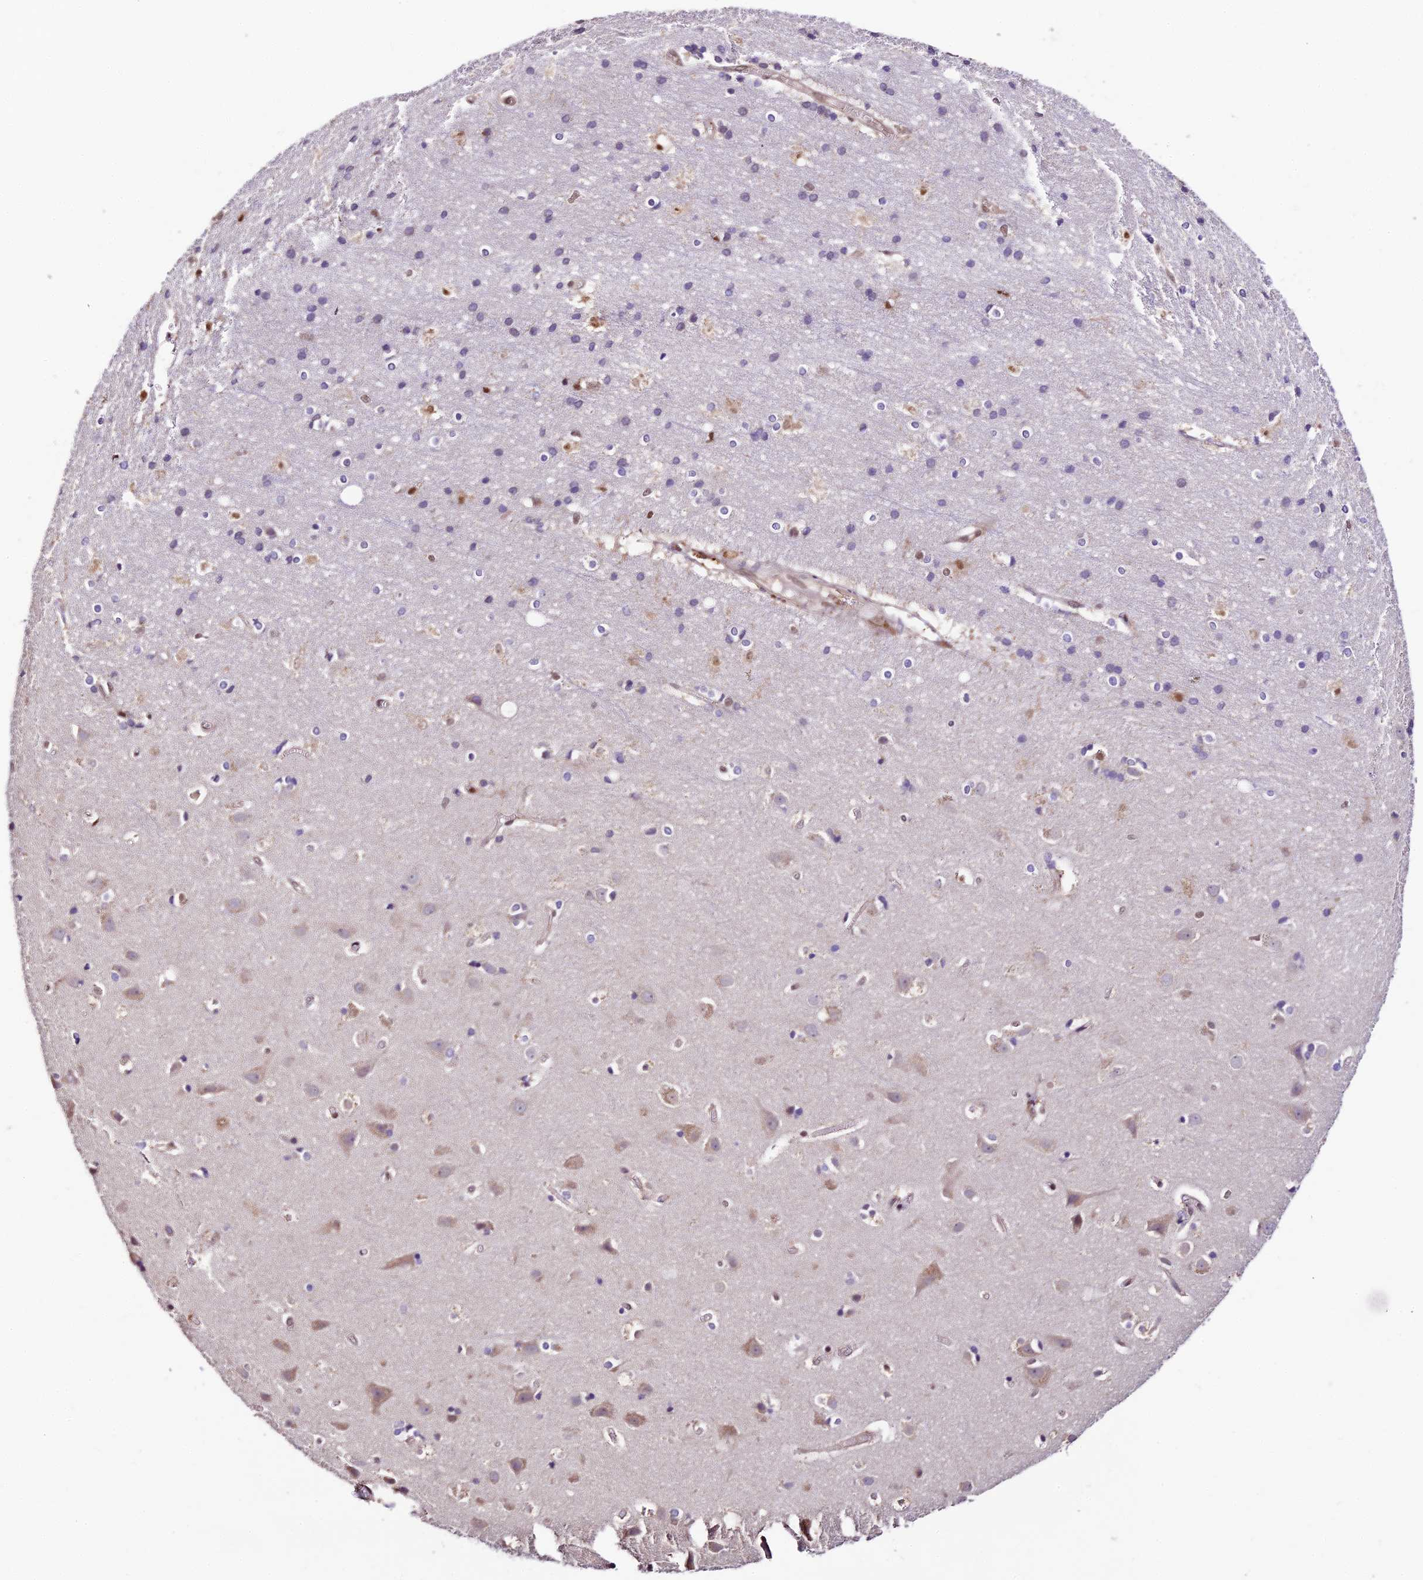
{"staining": {"intensity": "moderate", "quantity": ">75%", "location": "cytoplasmic/membranous,nuclear"}, "tissue": "cerebral cortex", "cell_type": "Endothelial cells", "image_type": "normal", "snomed": [{"axis": "morphology", "description": "Normal tissue, NOS"}, {"axis": "topography", "description": "Cerebral cortex"}], "caption": "DAB immunohistochemical staining of normal human cerebral cortex displays moderate cytoplasmic/membranous,nuclear protein positivity in about >75% of endothelial cells. Using DAB (brown) and hematoxylin (blue) stains, captured at high magnification using brightfield microscopy.", "gene": "TRIM22", "patient": {"sex": "male", "age": 54}}